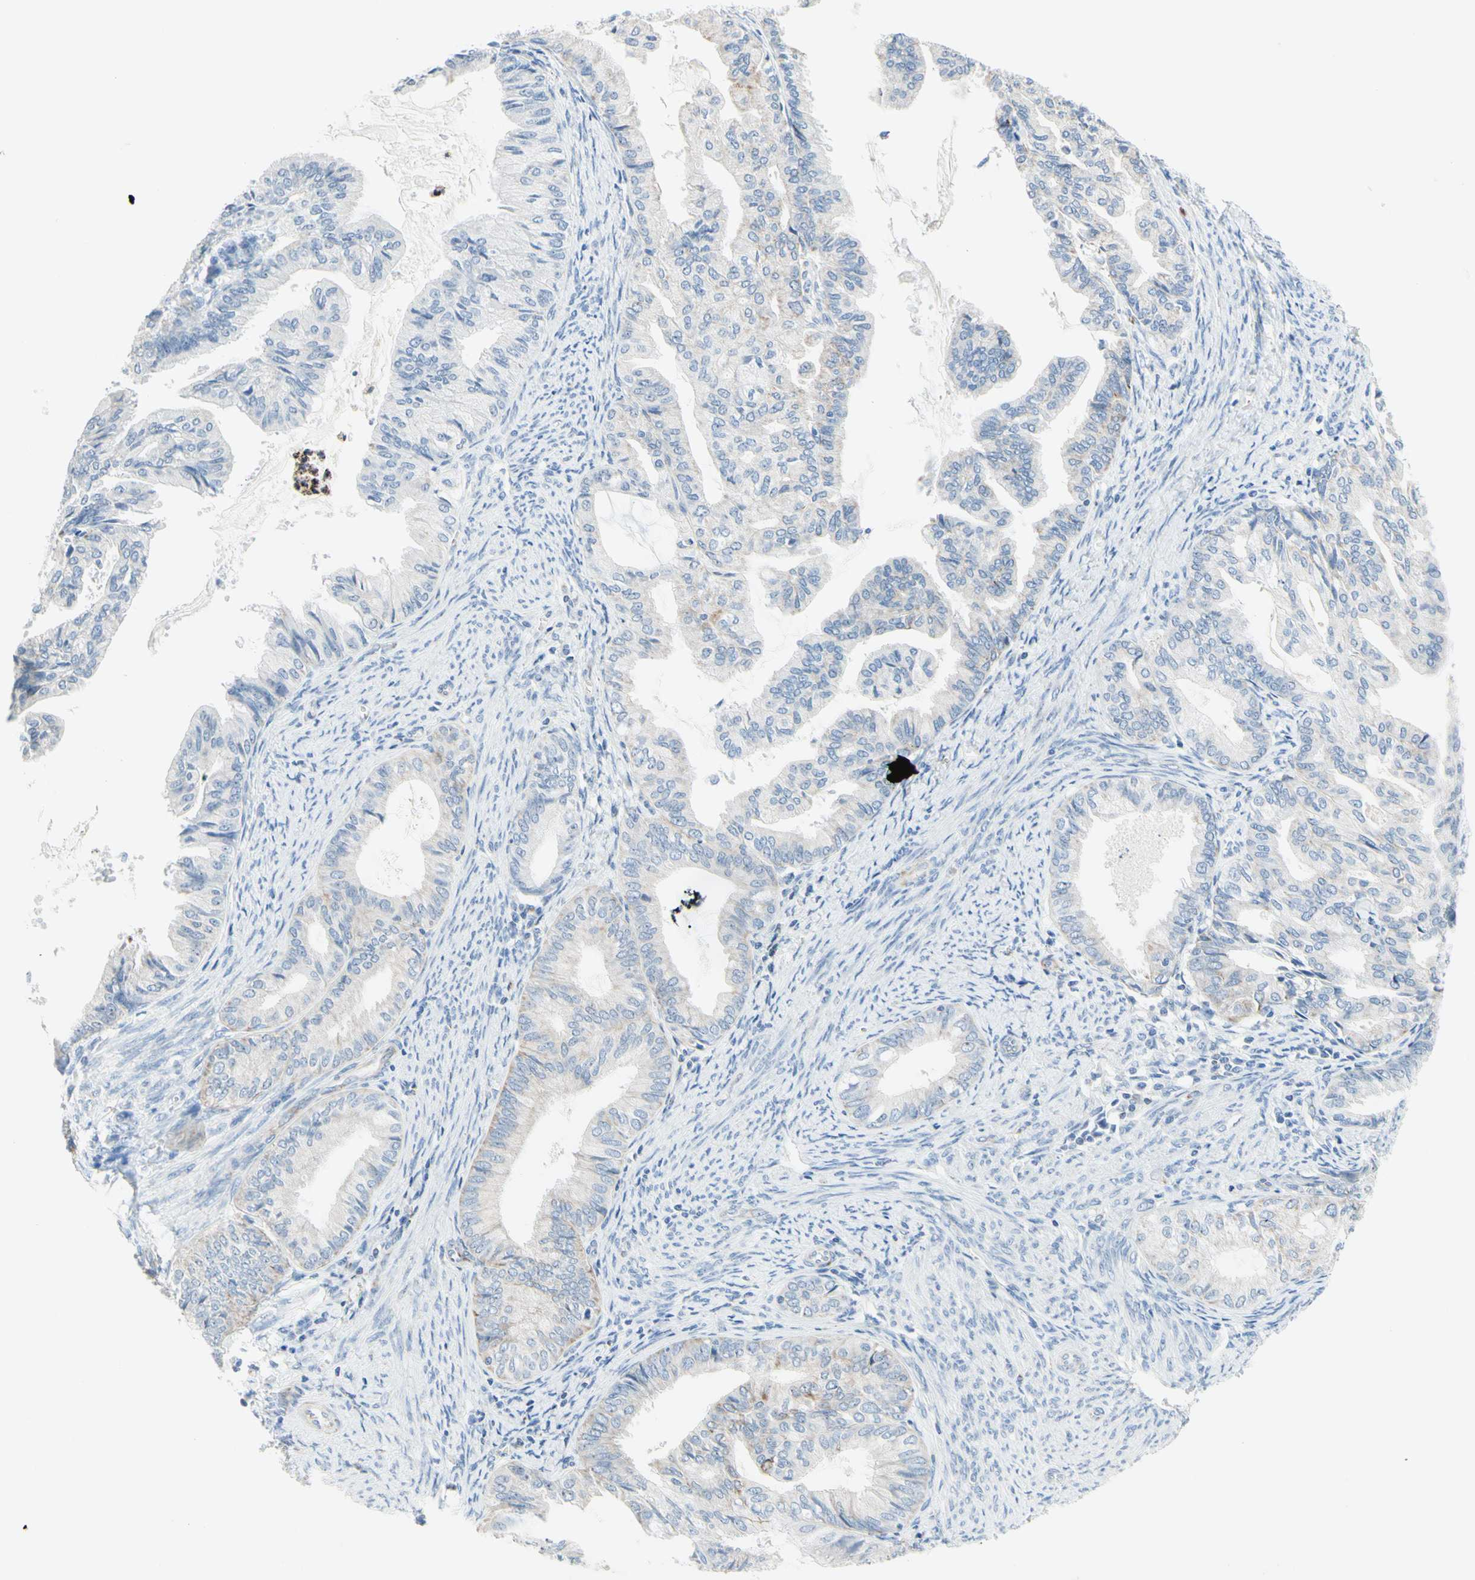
{"staining": {"intensity": "negative", "quantity": "none", "location": "none"}, "tissue": "endometrial cancer", "cell_type": "Tumor cells", "image_type": "cancer", "snomed": [{"axis": "morphology", "description": "Adenocarcinoma, NOS"}, {"axis": "topography", "description": "Endometrium"}], "caption": "A photomicrograph of adenocarcinoma (endometrial) stained for a protein reveals no brown staining in tumor cells.", "gene": "CYSLTR1", "patient": {"sex": "female", "age": 86}}